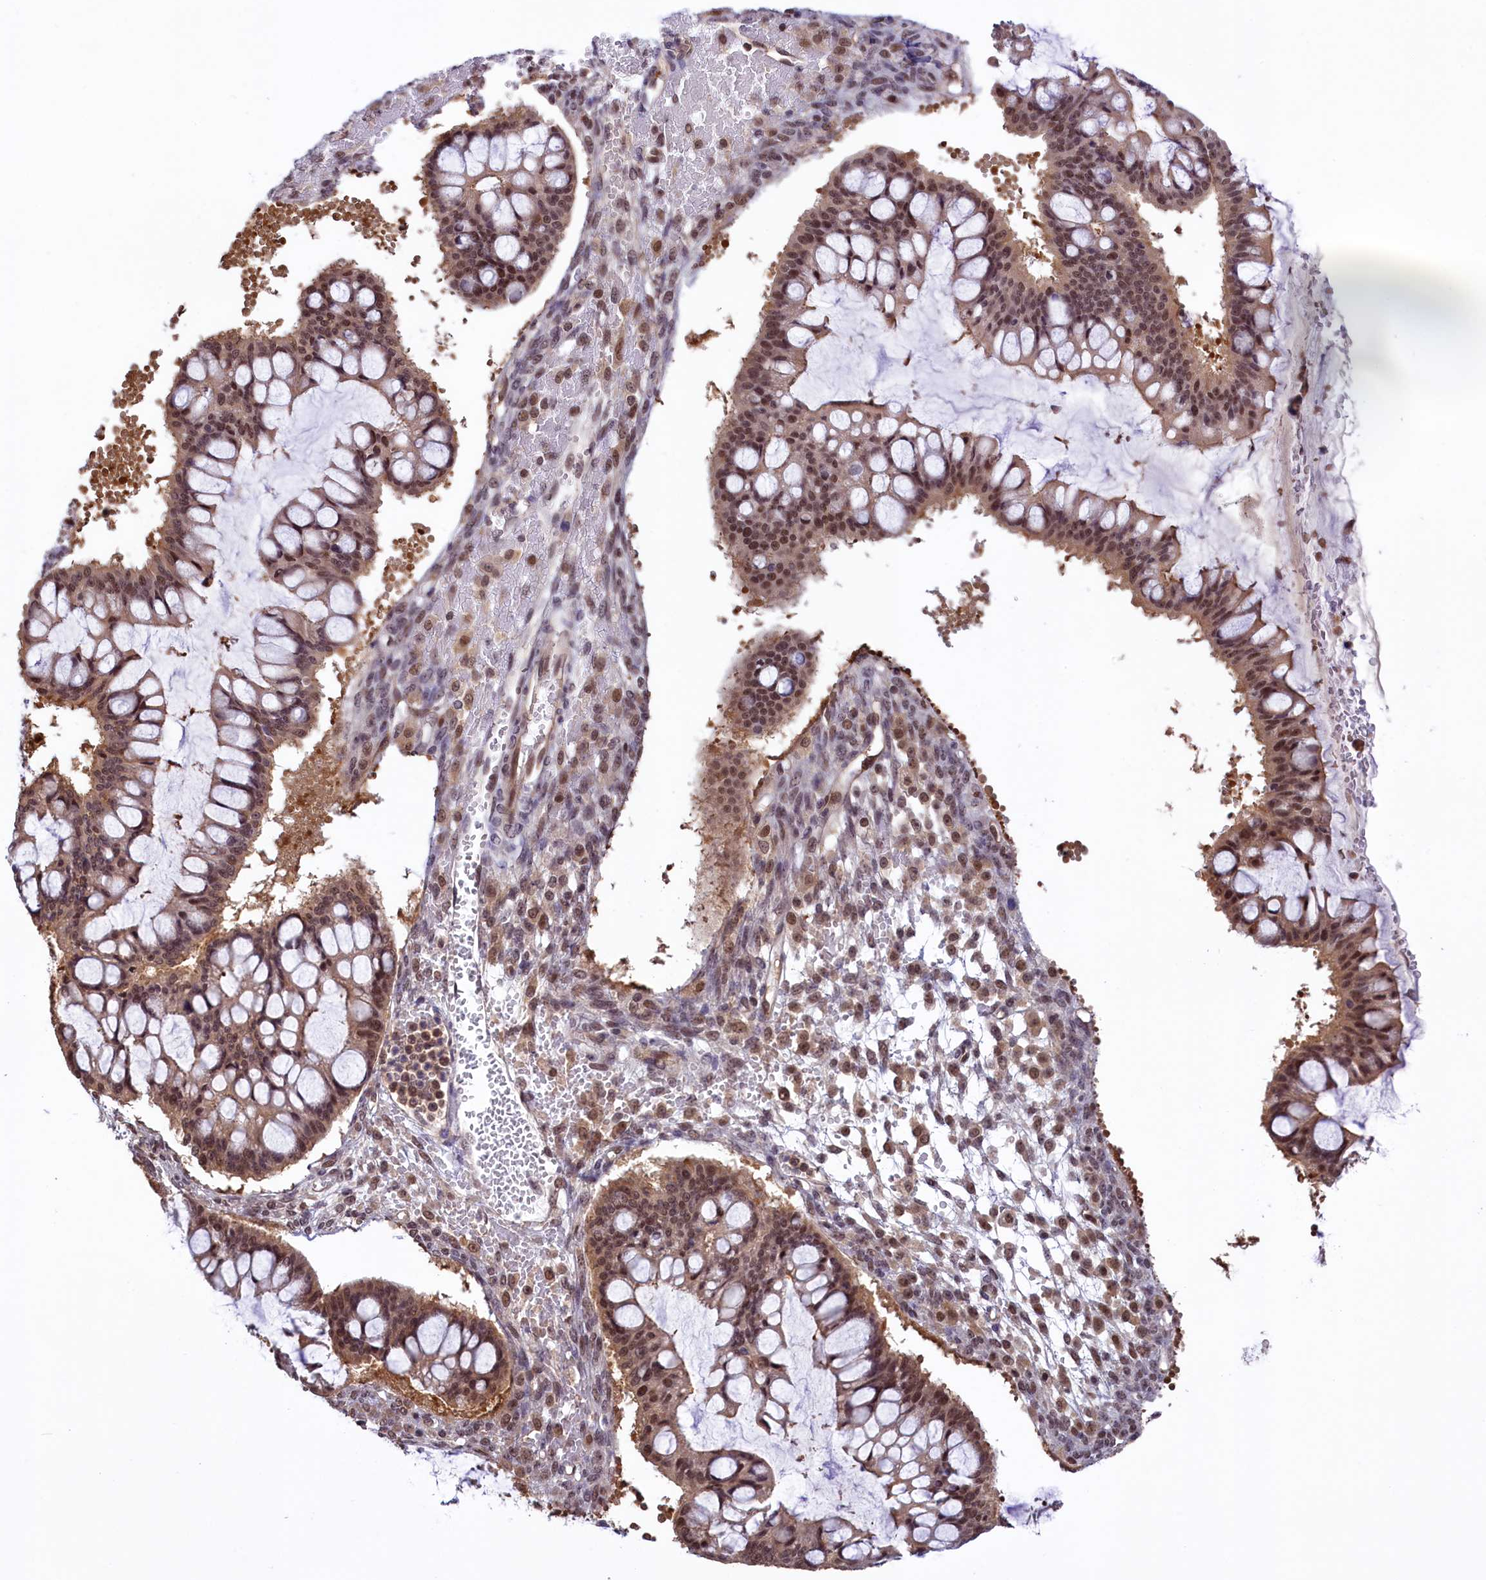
{"staining": {"intensity": "moderate", "quantity": ">75%", "location": "cytoplasmic/membranous,nuclear"}, "tissue": "ovarian cancer", "cell_type": "Tumor cells", "image_type": "cancer", "snomed": [{"axis": "morphology", "description": "Cystadenocarcinoma, mucinous, NOS"}, {"axis": "topography", "description": "Ovary"}], "caption": "Immunohistochemical staining of human ovarian cancer demonstrates medium levels of moderate cytoplasmic/membranous and nuclear protein expression in approximately >75% of tumor cells.", "gene": "SLC7A6OS", "patient": {"sex": "female", "age": 73}}